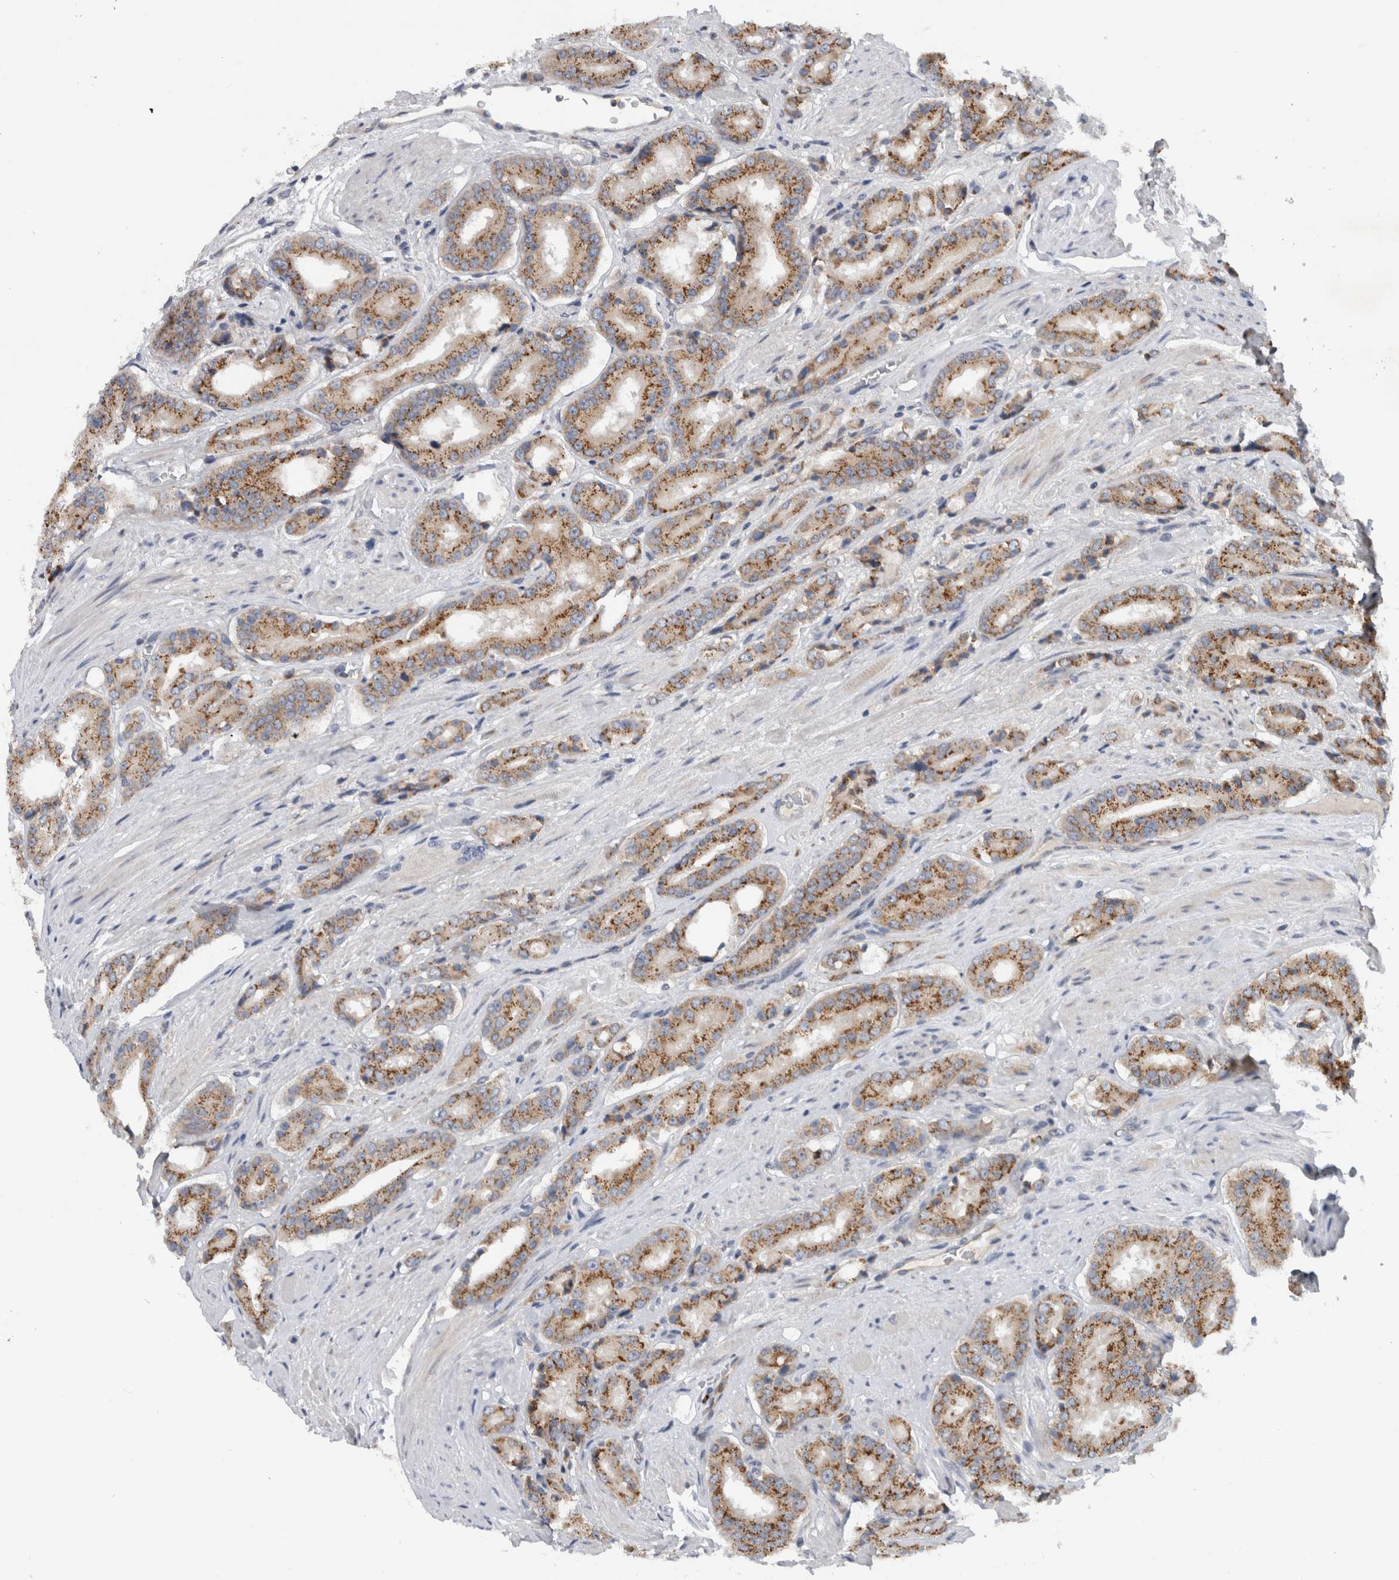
{"staining": {"intensity": "moderate", "quantity": ">75%", "location": "cytoplasmic/membranous"}, "tissue": "prostate cancer", "cell_type": "Tumor cells", "image_type": "cancer", "snomed": [{"axis": "morphology", "description": "Adenocarcinoma, High grade"}, {"axis": "topography", "description": "Prostate"}], "caption": "IHC of prostate cancer exhibits medium levels of moderate cytoplasmic/membranous expression in about >75% of tumor cells.", "gene": "PDCD2", "patient": {"sex": "male", "age": 71}}